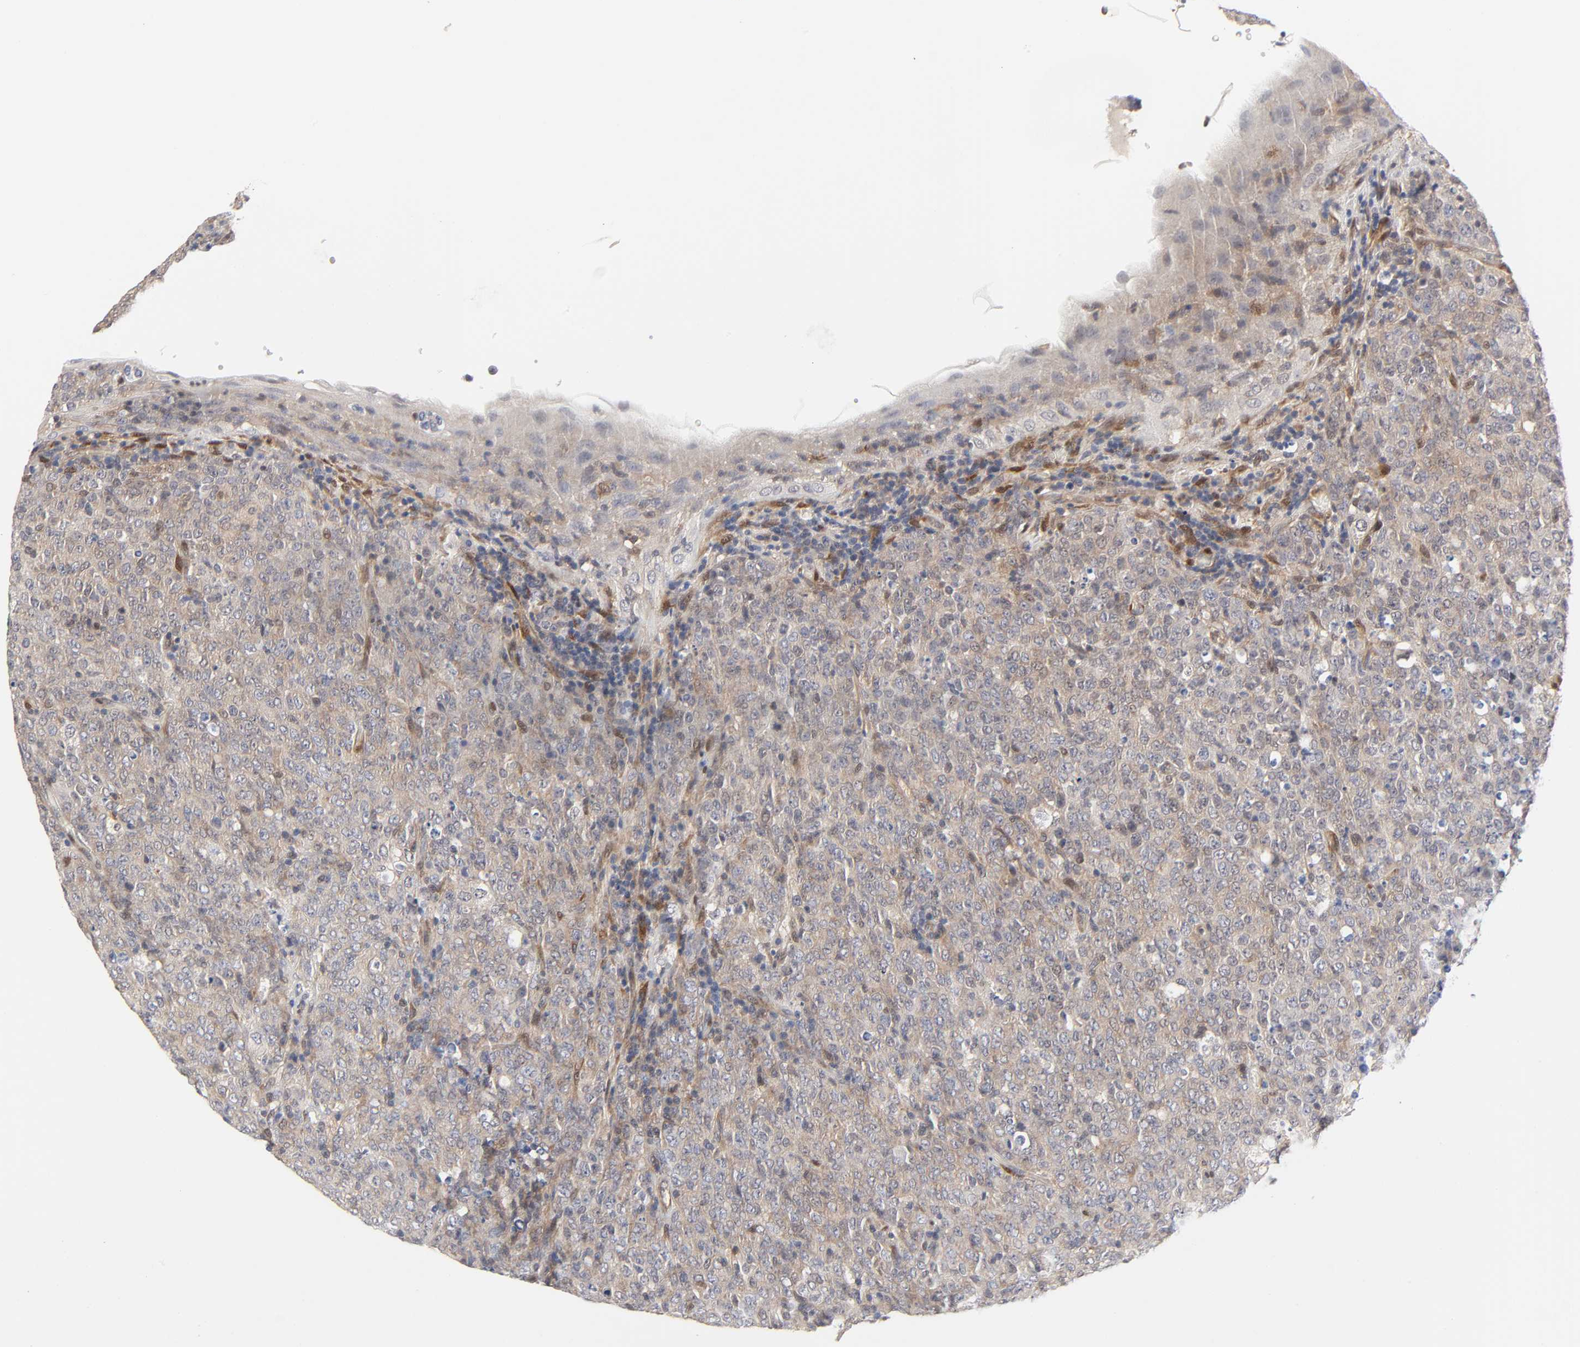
{"staining": {"intensity": "weak", "quantity": ">75%", "location": "cytoplasmic/membranous"}, "tissue": "lymphoma", "cell_type": "Tumor cells", "image_type": "cancer", "snomed": [{"axis": "morphology", "description": "Malignant lymphoma, non-Hodgkin's type, High grade"}, {"axis": "topography", "description": "Tonsil"}], "caption": "Brown immunohistochemical staining in malignant lymphoma, non-Hodgkin's type (high-grade) demonstrates weak cytoplasmic/membranous positivity in about >75% of tumor cells.", "gene": "PTEN", "patient": {"sex": "female", "age": 36}}